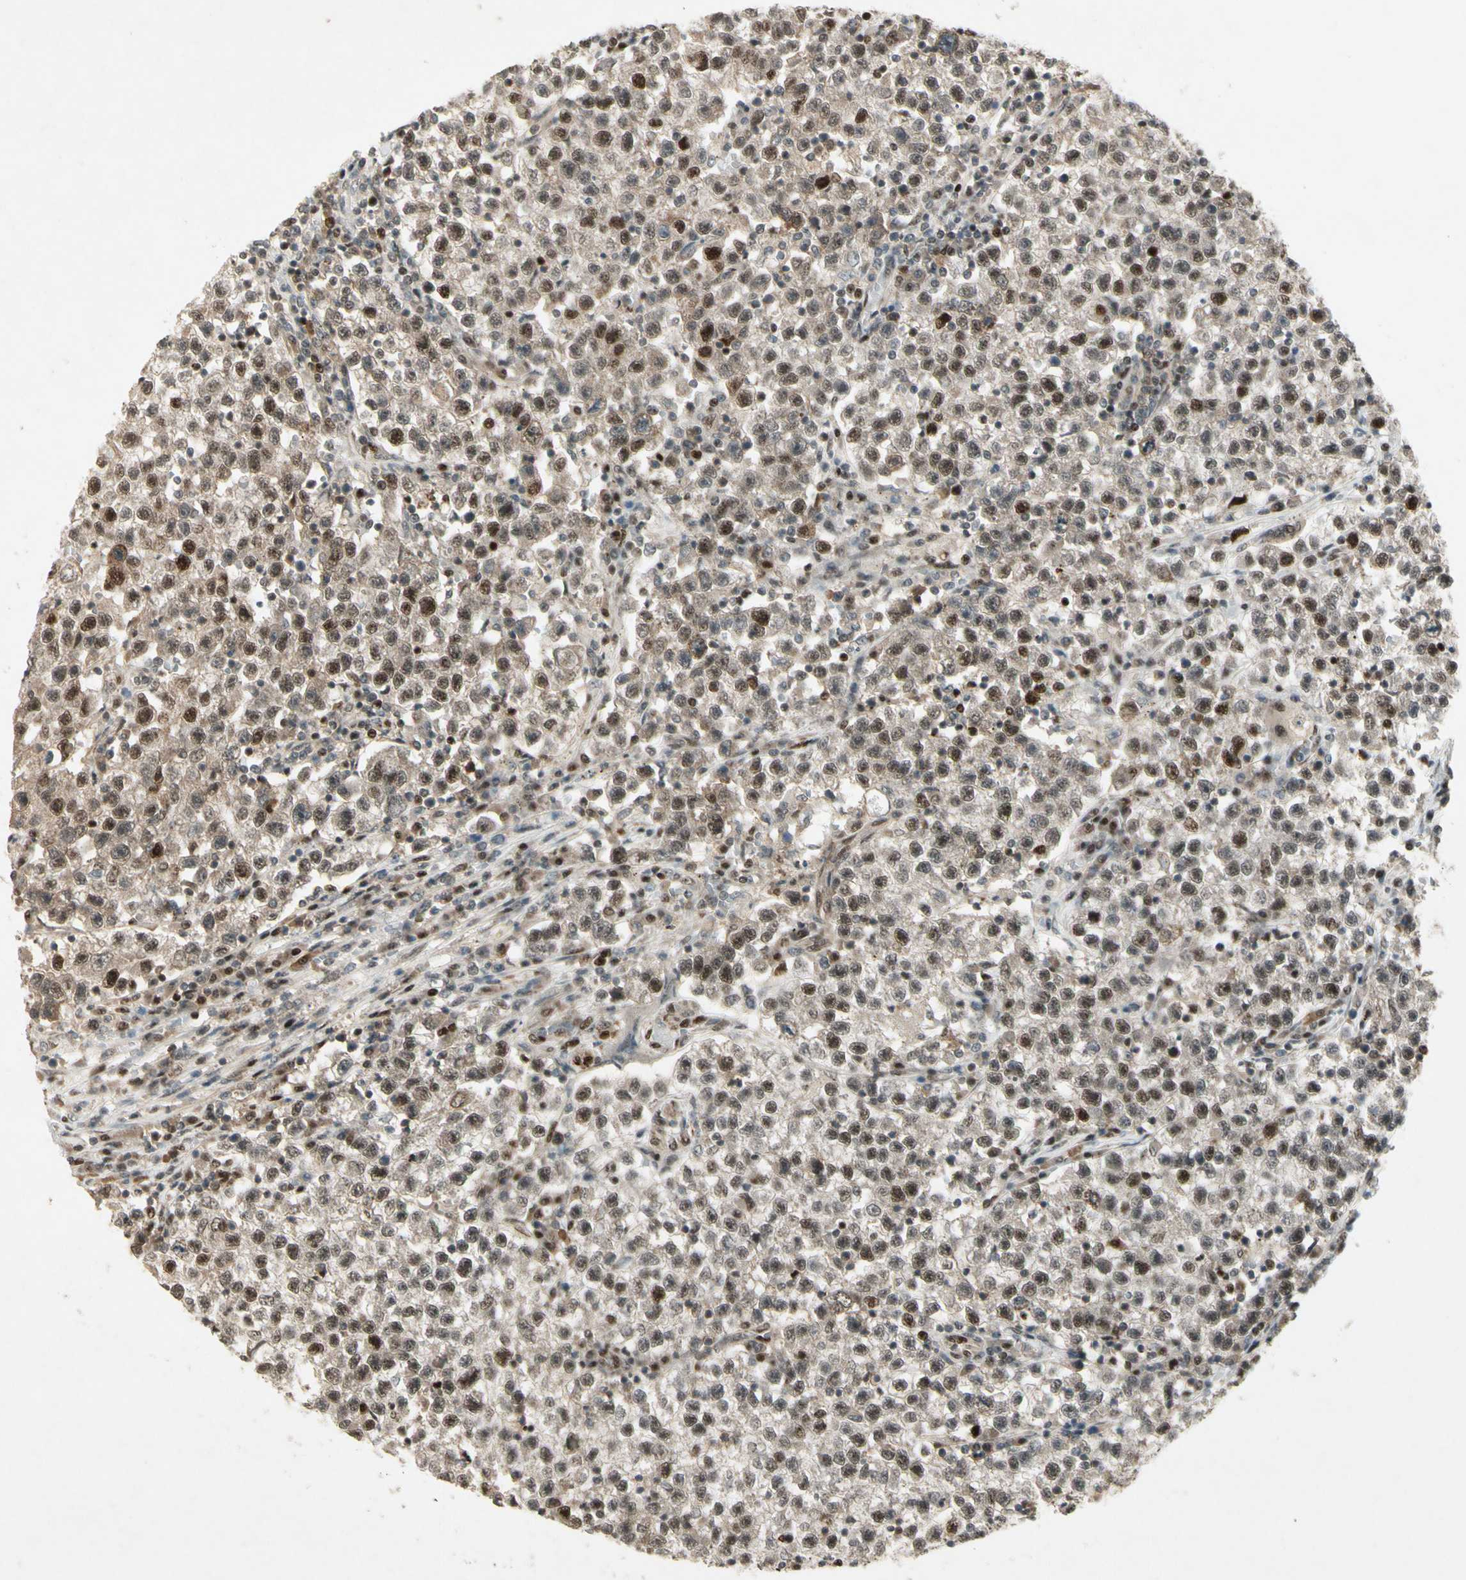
{"staining": {"intensity": "moderate", "quantity": ">75%", "location": "nuclear"}, "tissue": "testis cancer", "cell_type": "Tumor cells", "image_type": "cancer", "snomed": [{"axis": "morphology", "description": "Seminoma, NOS"}, {"axis": "topography", "description": "Testis"}], "caption": "This is a histology image of immunohistochemistry staining of testis seminoma, which shows moderate expression in the nuclear of tumor cells.", "gene": "CDK11A", "patient": {"sex": "male", "age": 22}}